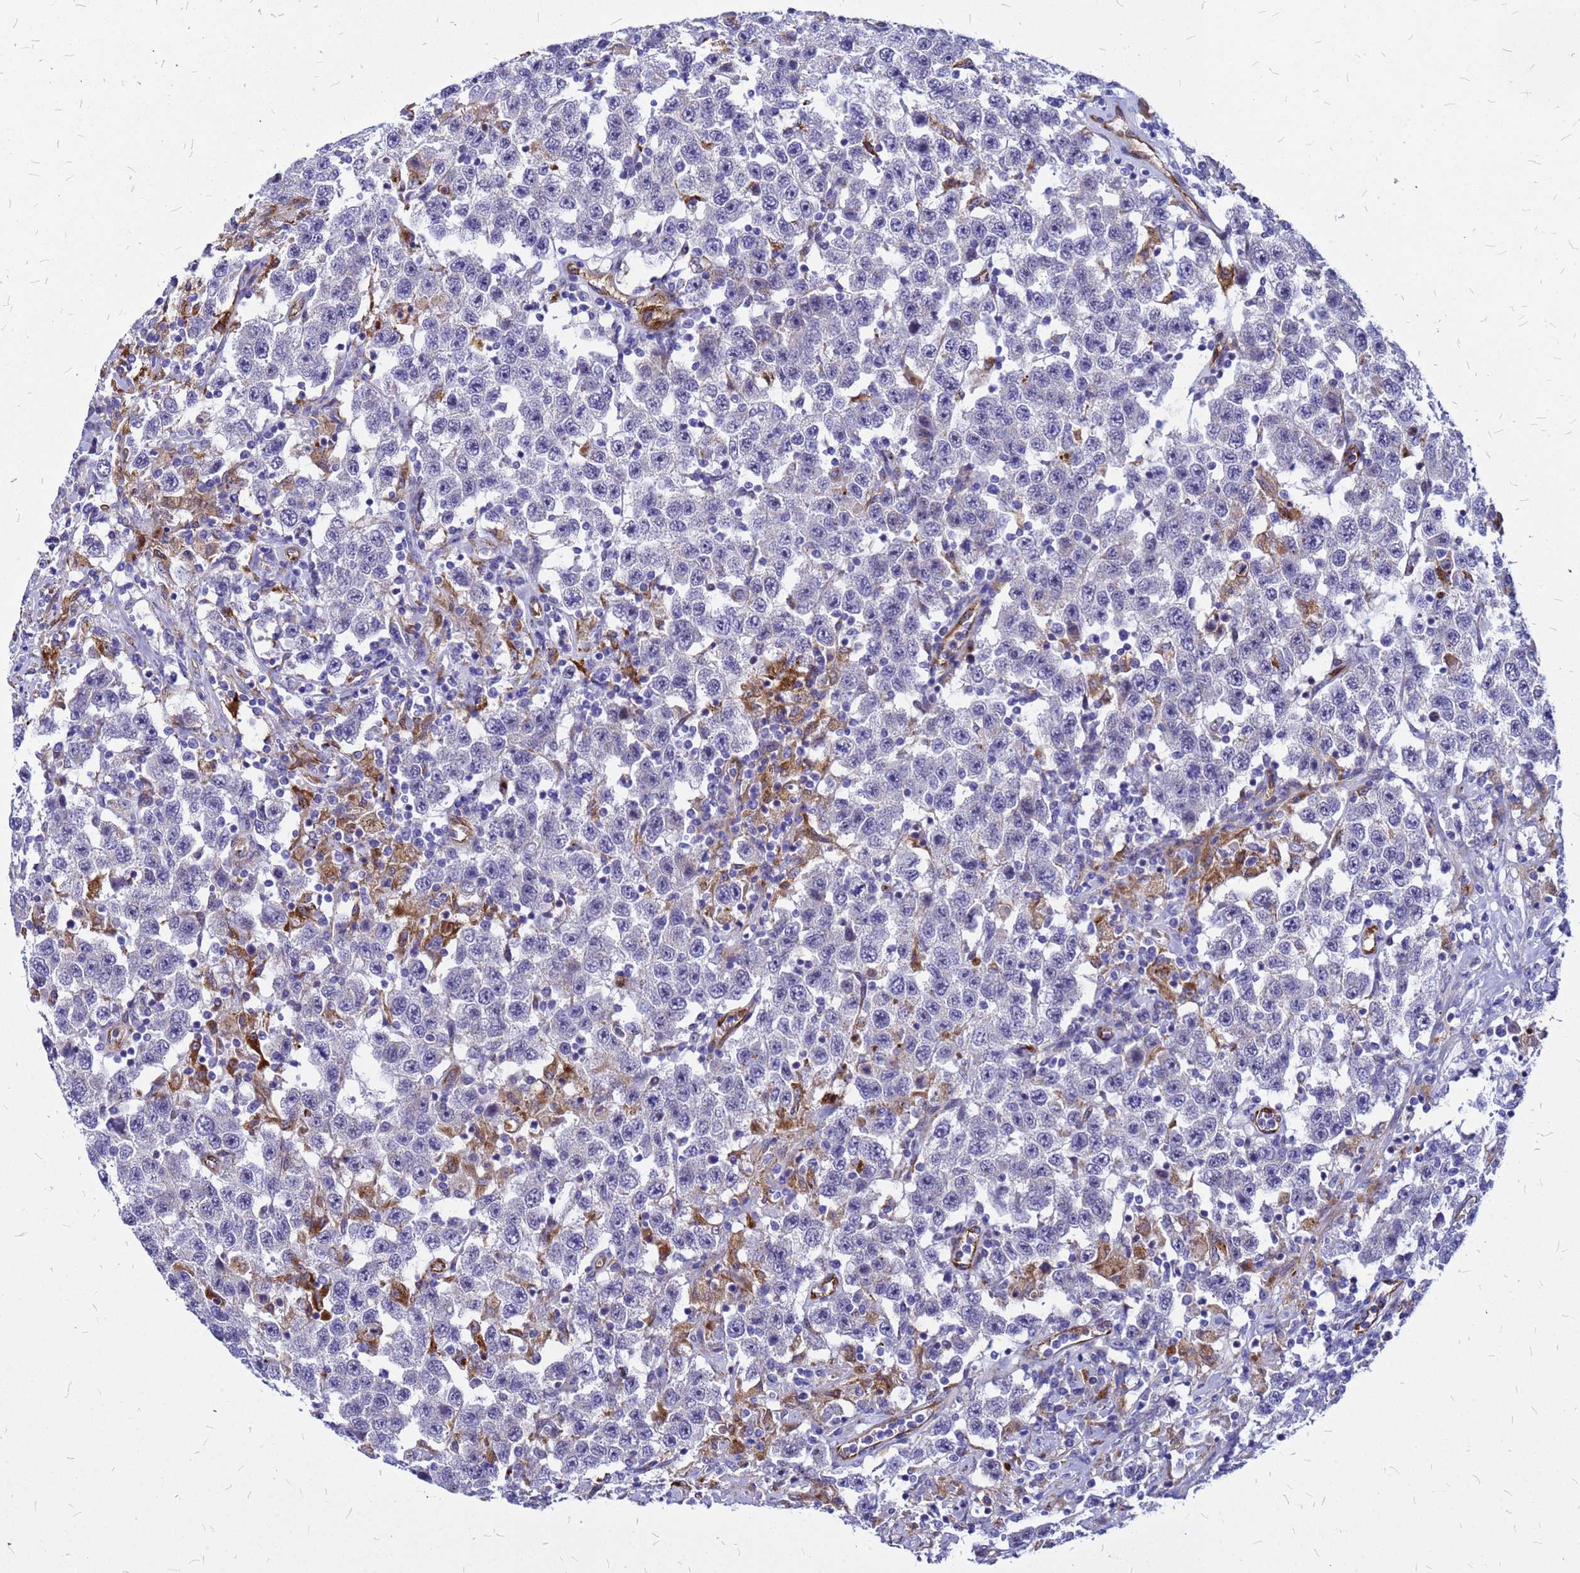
{"staining": {"intensity": "negative", "quantity": "none", "location": "none"}, "tissue": "testis cancer", "cell_type": "Tumor cells", "image_type": "cancer", "snomed": [{"axis": "morphology", "description": "Seminoma, NOS"}, {"axis": "topography", "description": "Testis"}], "caption": "Immunohistochemistry (IHC) photomicrograph of human testis seminoma stained for a protein (brown), which shows no staining in tumor cells. The staining was performed using DAB to visualize the protein expression in brown, while the nuclei were stained in blue with hematoxylin (Magnification: 20x).", "gene": "NOSTRIN", "patient": {"sex": "male", "age": 41}}